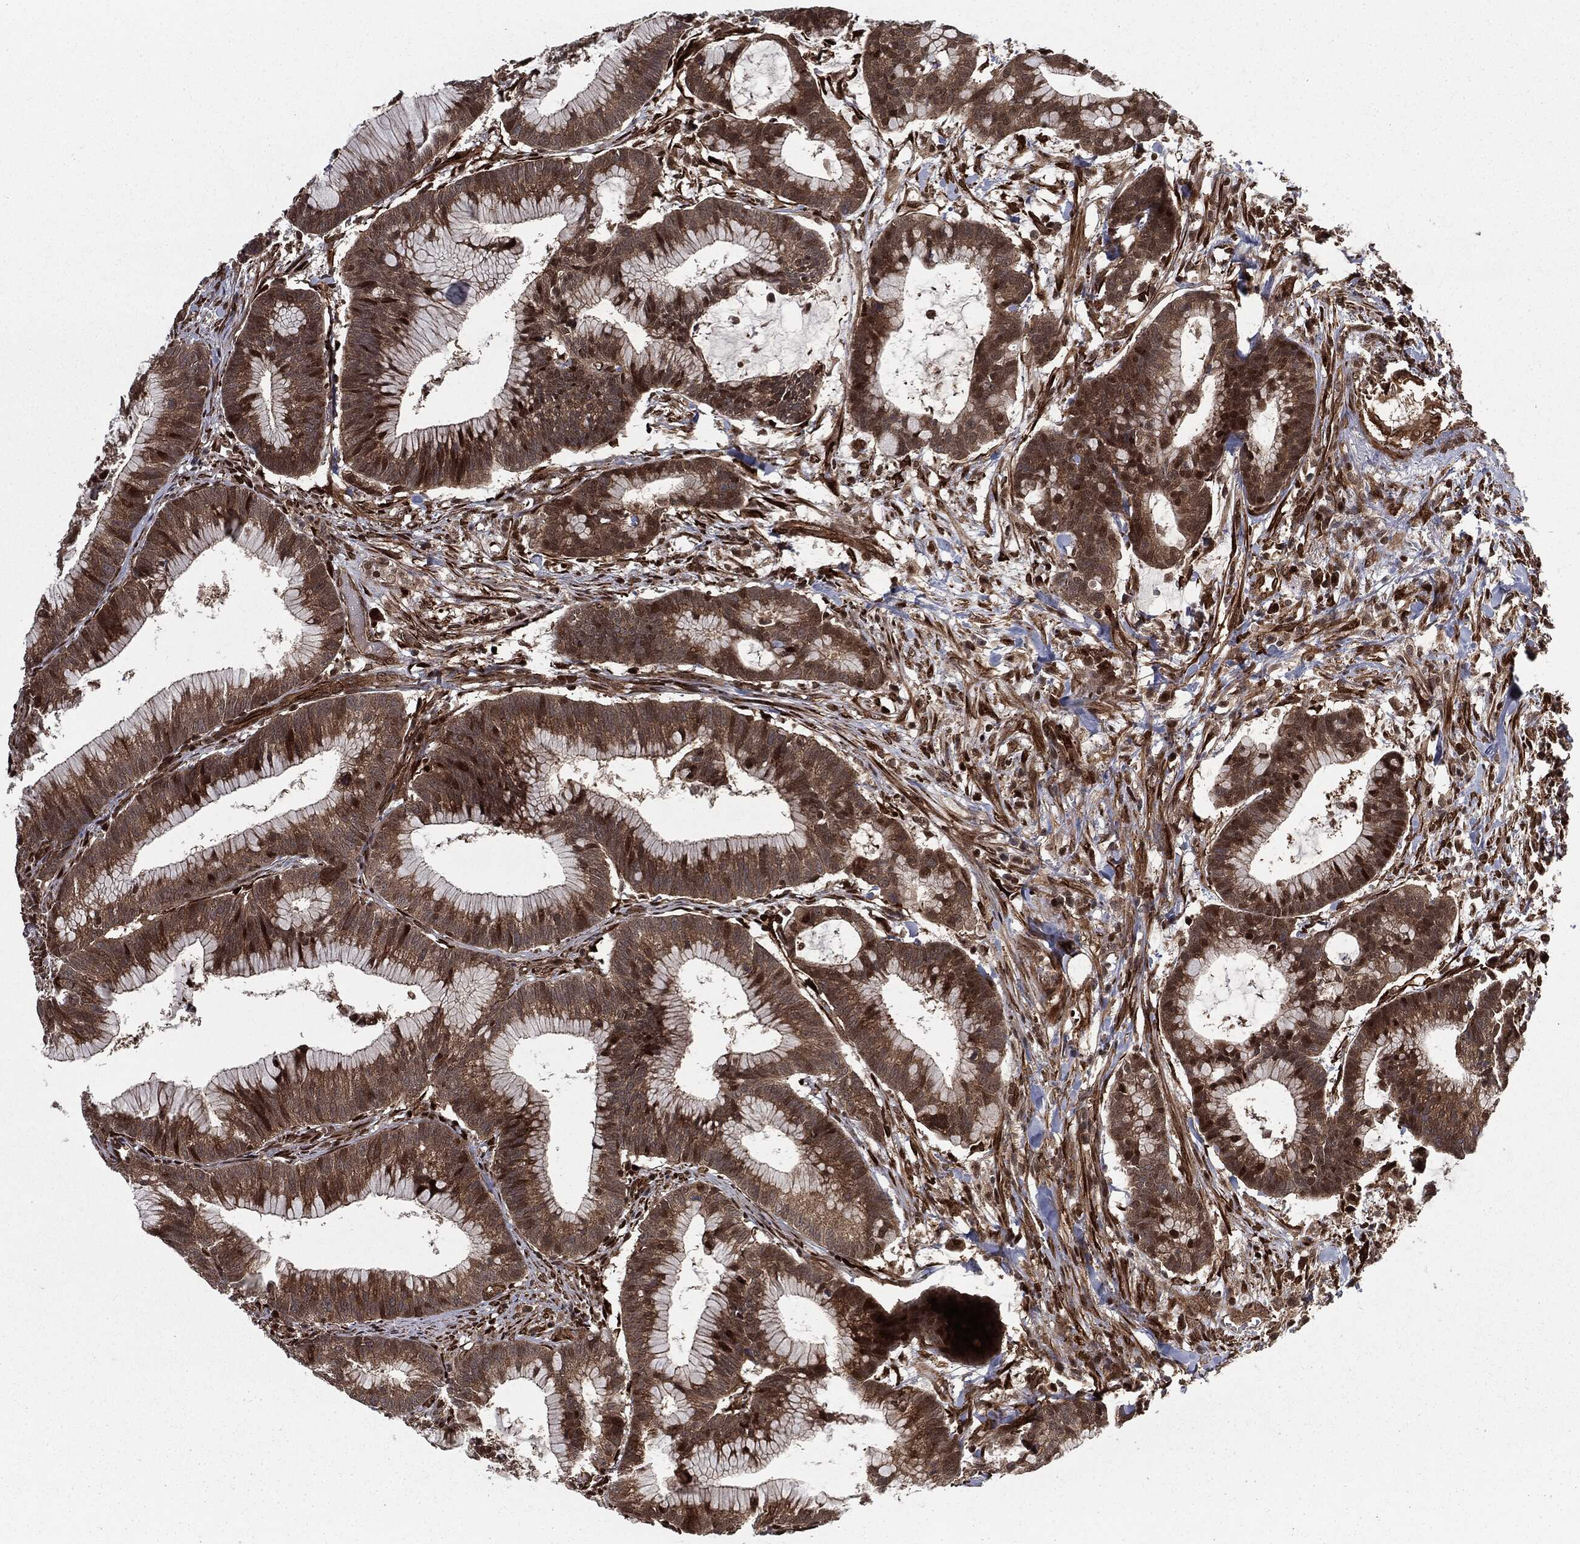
{"staining": {"intensity": "strong", "quantity": "25%-75%", "location": "cytoplasmic/membranous,nuclear"}, "tissue": "colorectal cancer", "cell_type": "Tumor cells", "image_type": "cancer", "snomed": [{"axis": "morphology", "description": "Adenocarcinoma, NOS"}, {"axis": "topography", "description": "Colon"}], "caption": "A histopathology image of human colorectal adenocarcinoma stained for a protein exhibits strong cytoplasmic/membranous and nuclear brown staining in tumor cells.", "gene": "RANBP9", "patient": {"sex": "female", "age": 78}}